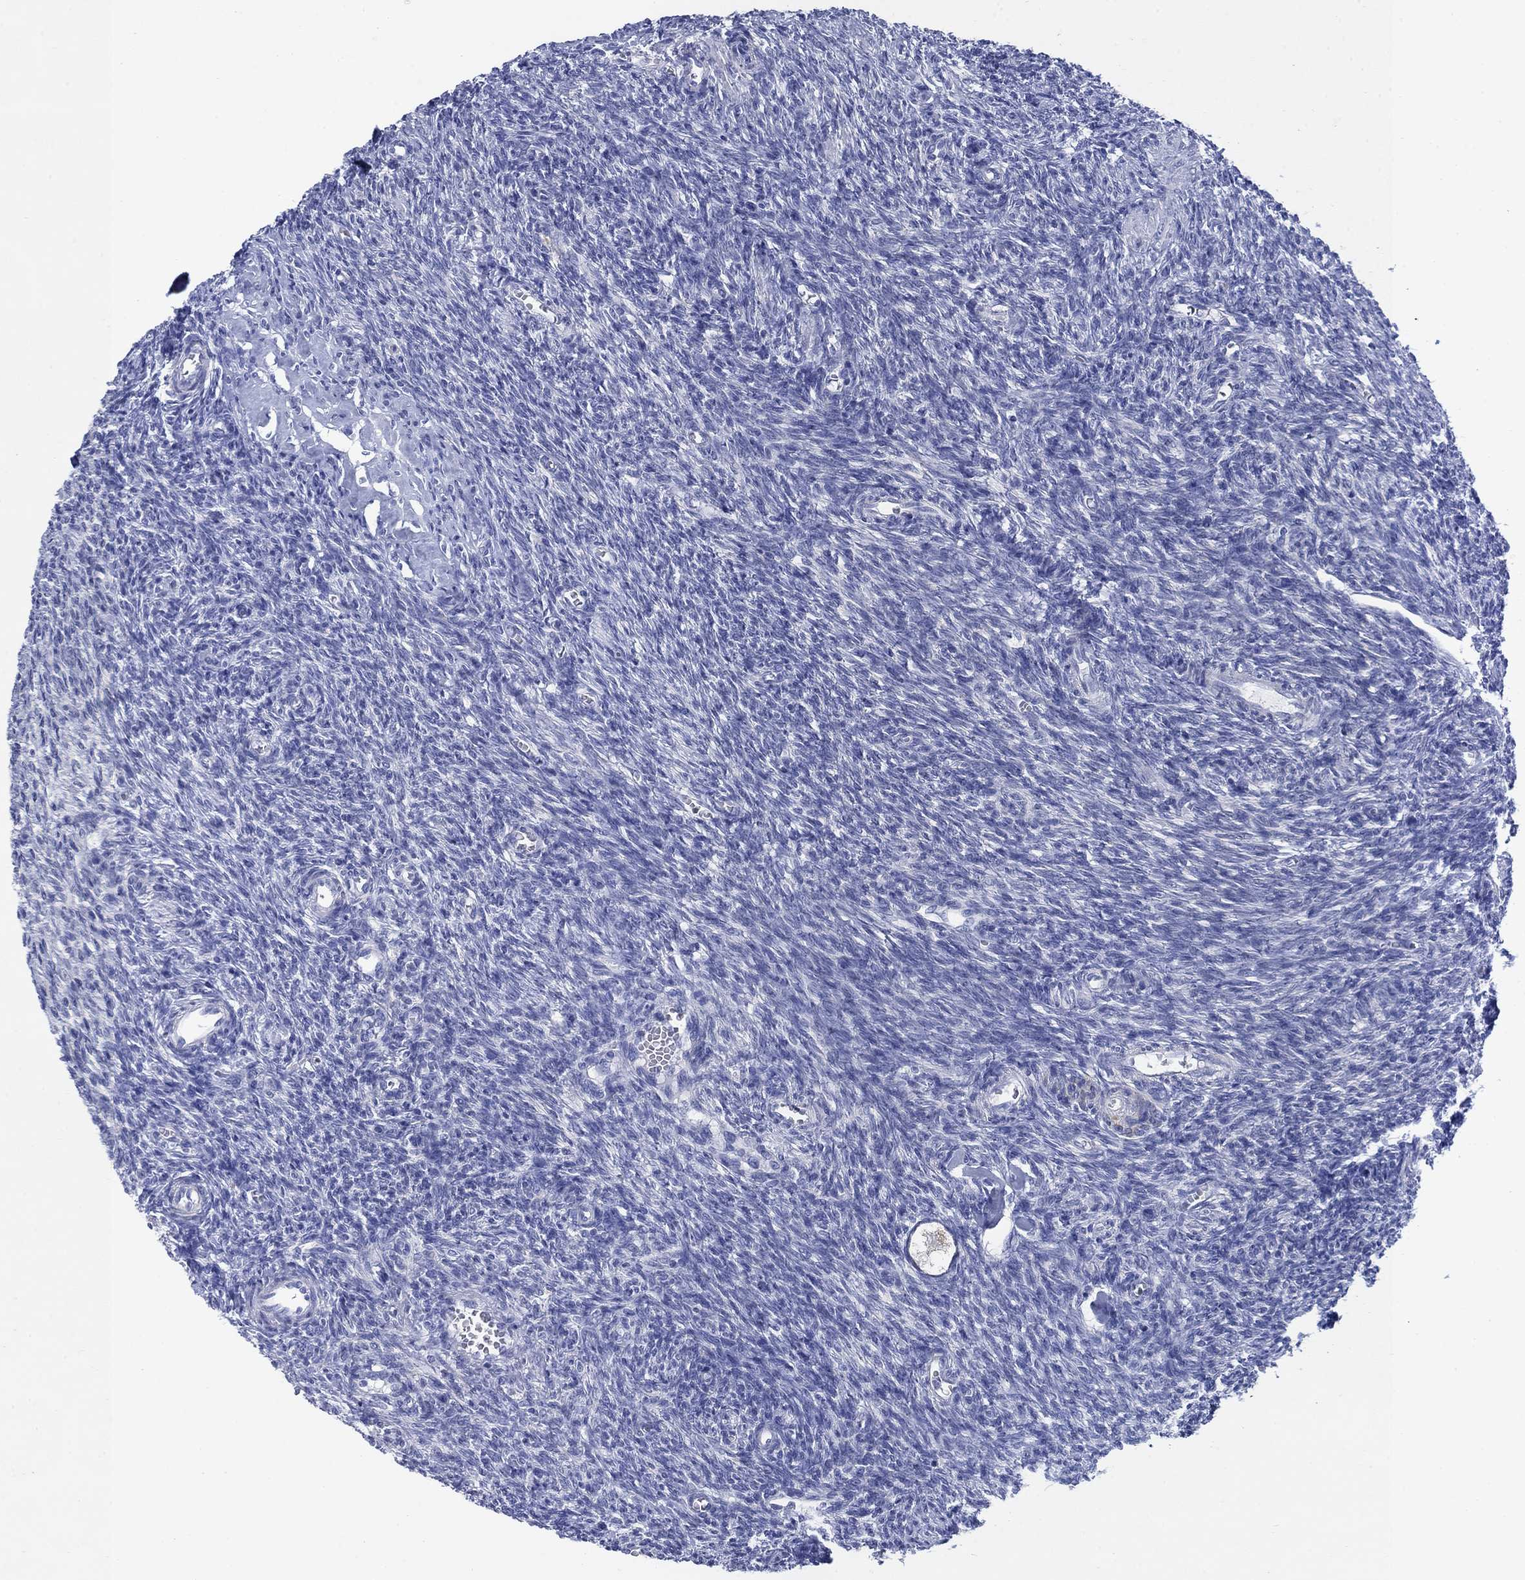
{"staining": {"intensity": "moderate", "quantity": "<25%", "location": "cytoplasmic/membranous"}, "tissue": "ovary", "cell_type": "Follicle cells", "image_type": "normal", "snomed": [{"axis": "morphology", "description": "Normal tissue, NOS"}, {"axis": "topography", "description": "Ovary"}], "caption": "Moderate cytoplasmic/membranous staining is identified in about <25% of follicle cells in benign ovary.", "gene": "SCCPDH", "patient": {"sex": "female", "age": 27}}